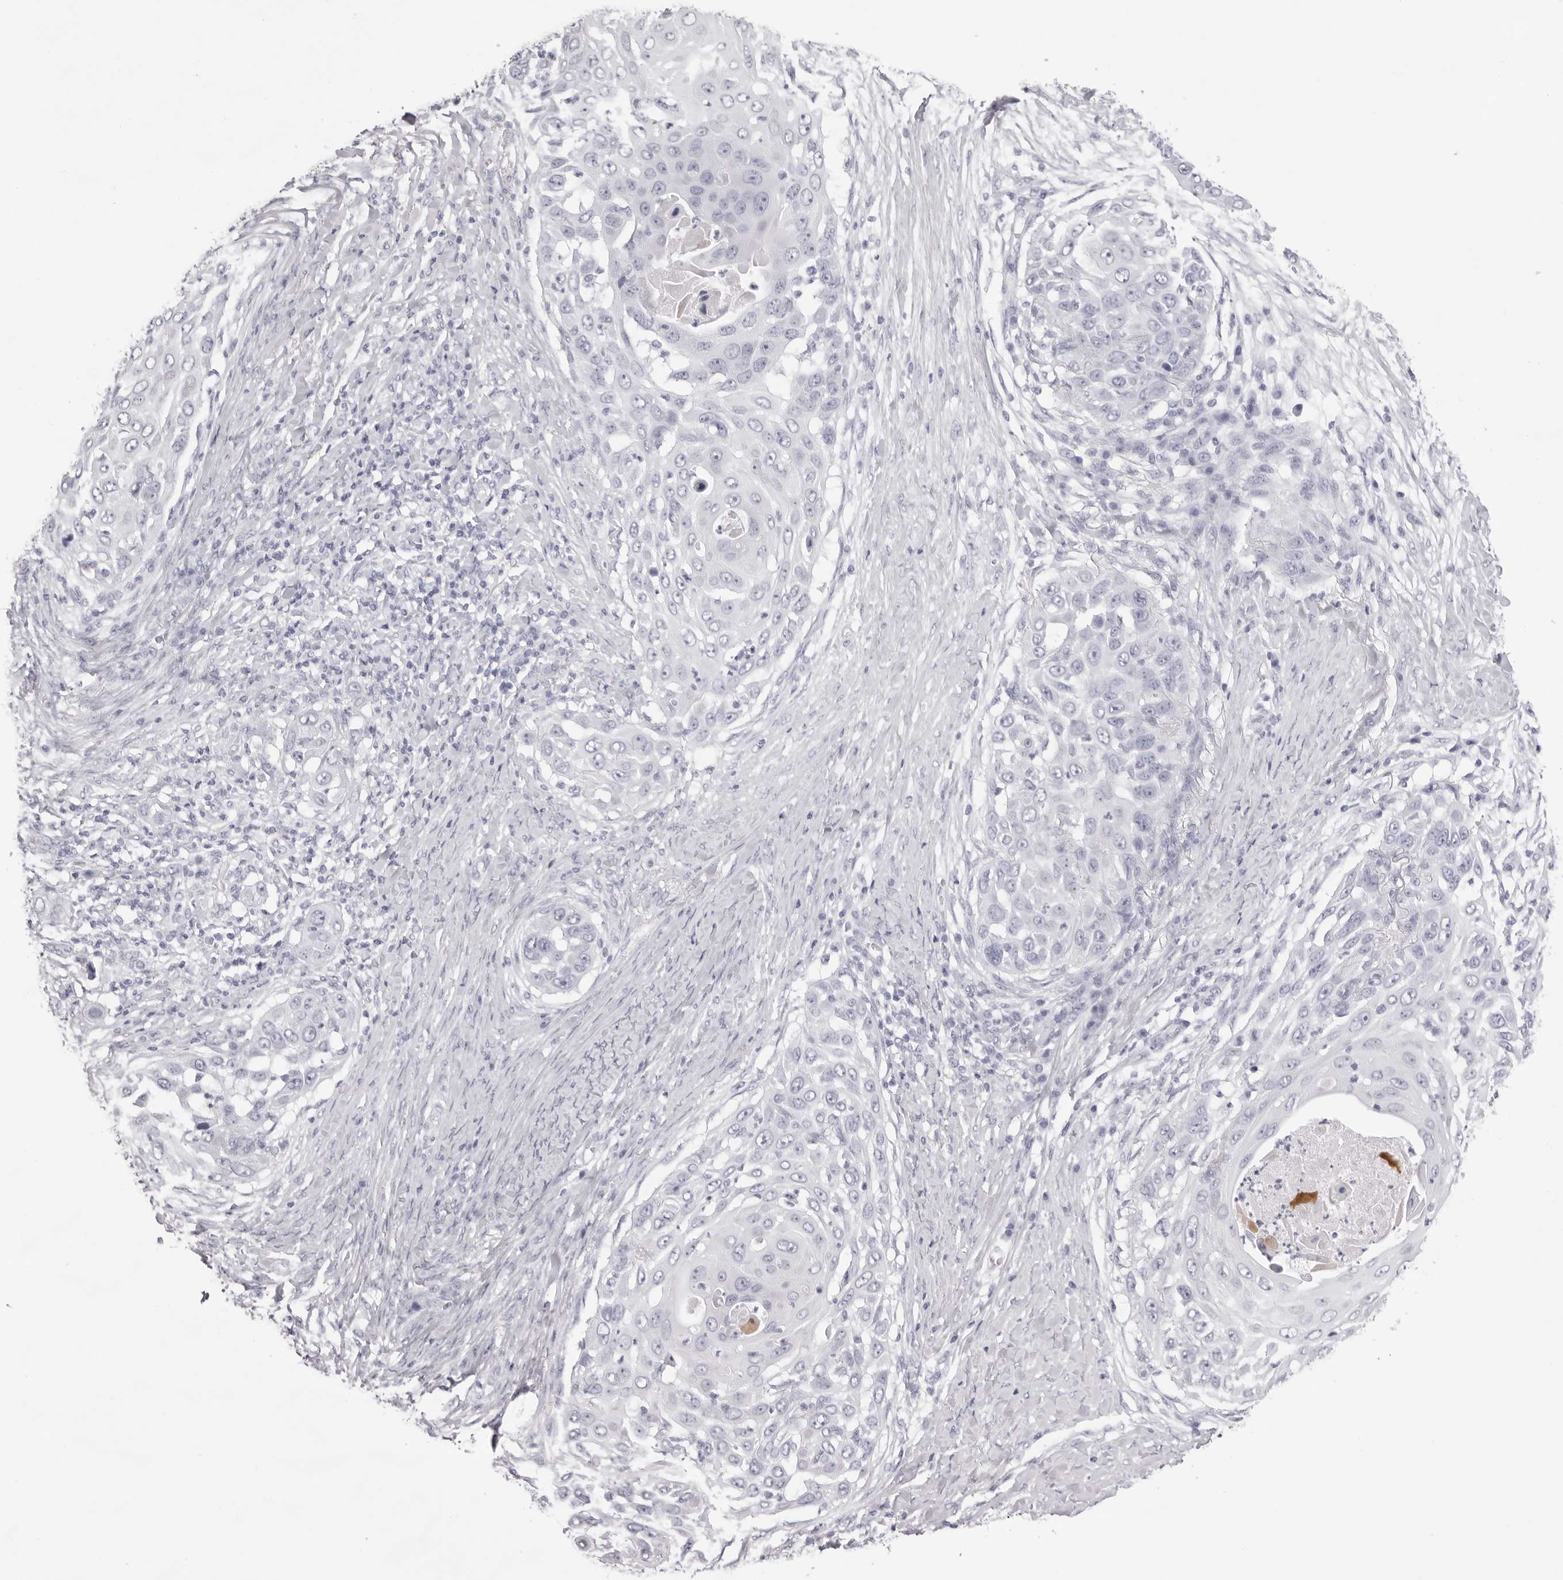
{"staining": {"intensity": "negative", "quantity": "none", "location": "none"}, "tissue": "skin cancer", "cell_type": "Tumor cells", "image_type": "cancer", "snomed": [{"axis": "morphology", "description": "Squamous cell carcinoma, NOS"}, {"axis": "topography", "description": "Skin"}], "caption": "This is an IHC image of human squamous cell carcinoma (skin). There is no expression in tumor cells.", "gene": "SPTA1", "patient": {"sex": "female", "age": 44}}